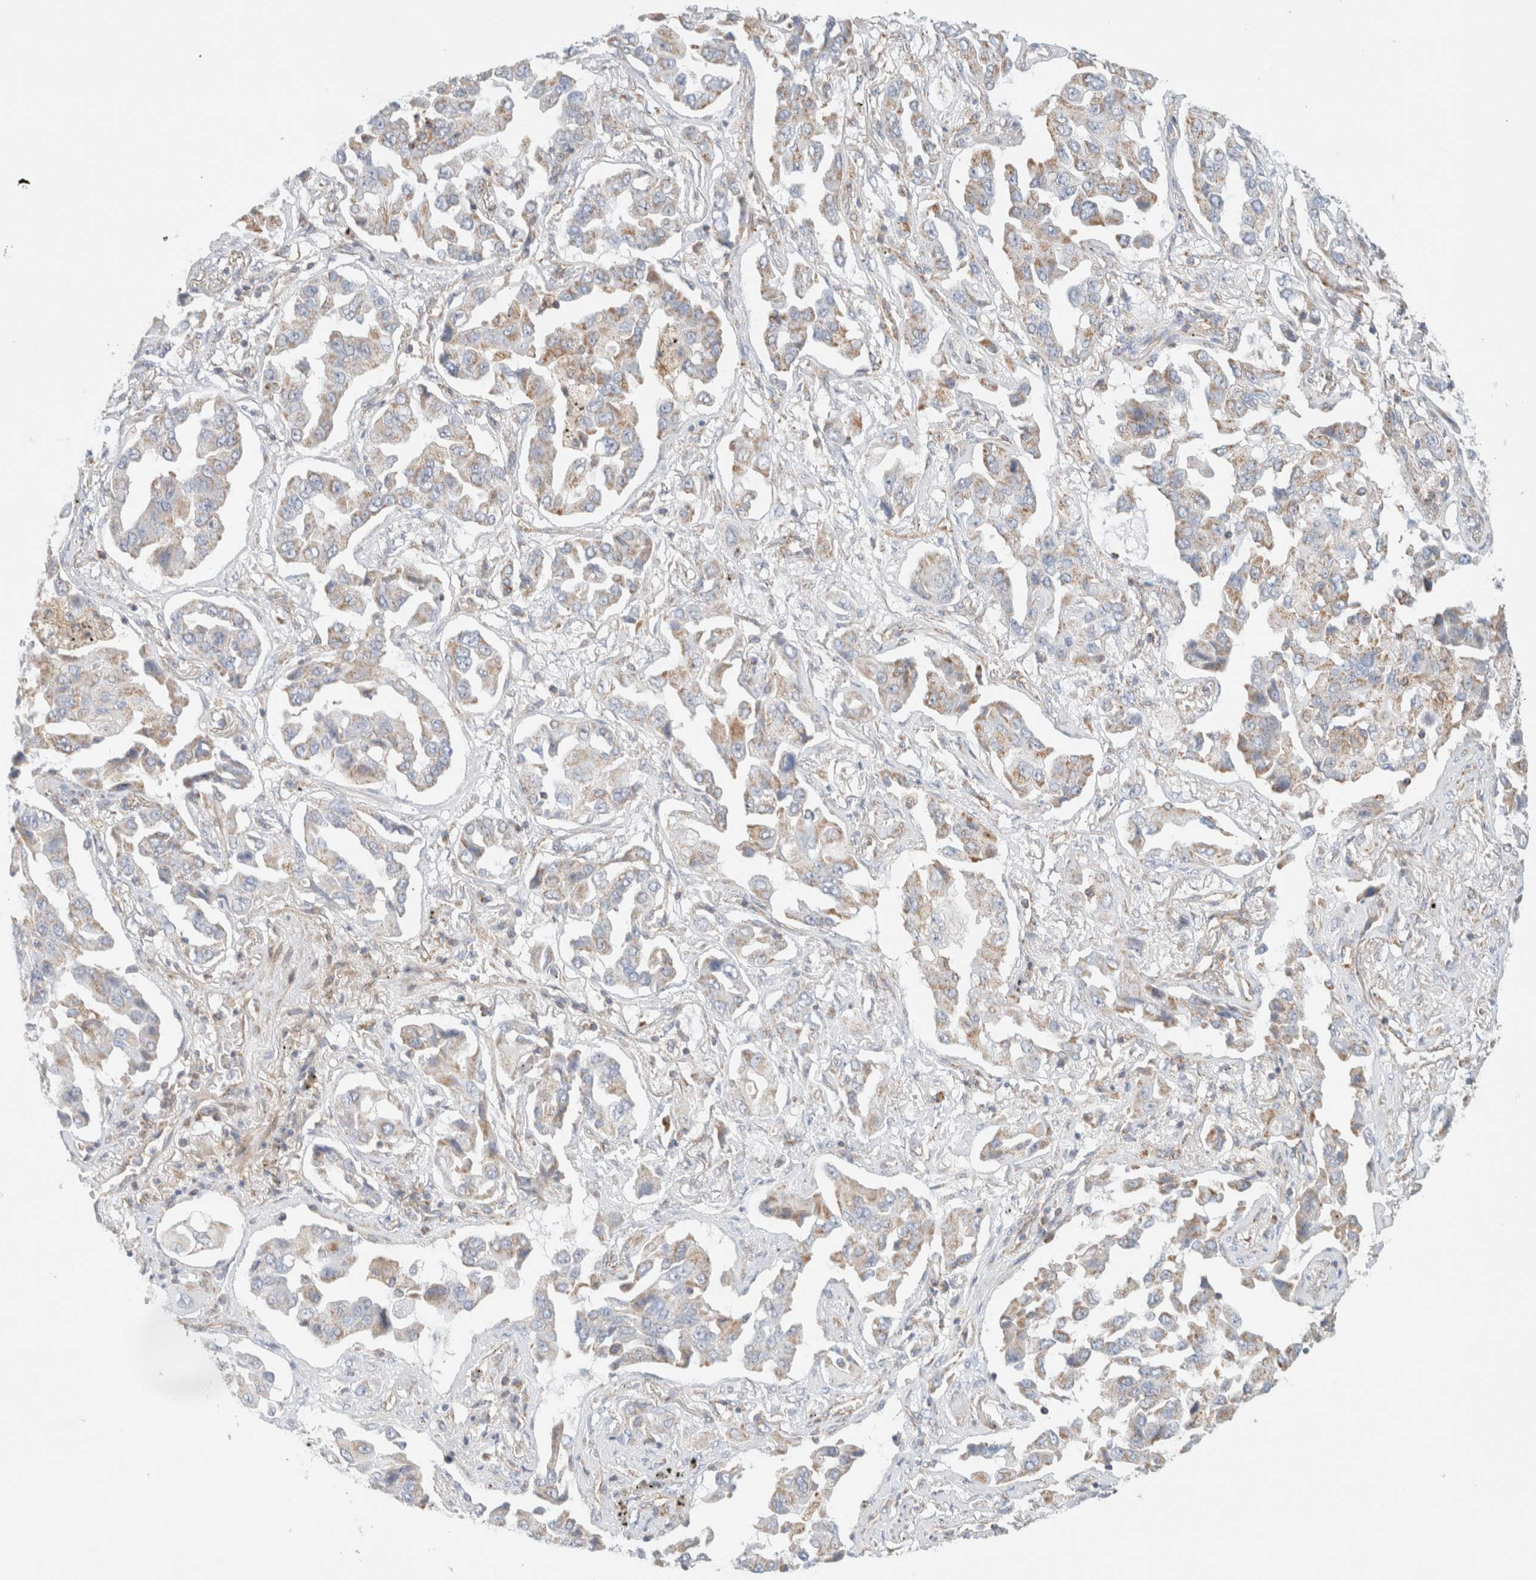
{"staining": {"intensity": "weak", "quantity": ">75%", "location": "cytoplasmic/membranous"}, "tissue": "lung cancer", "cell_type": "Tumor cells", "image_type": "cancer", "snomed": [{"axis": "morphology", "description": "Adenocarcinoma, NOS"}, {"axis": "topography", "description": "Lung"}], "caption": "This photomicrograph exhibits lung cancer (adenocarcinoma) stained with IHC to label a protein in brown. The cytoplasmic/membranous of tumor cells show weak positivity for the protein. Nuclei are counter-stained blue.", "gene": "MRM3", "patient": {"sex": "female", "age": 65}}